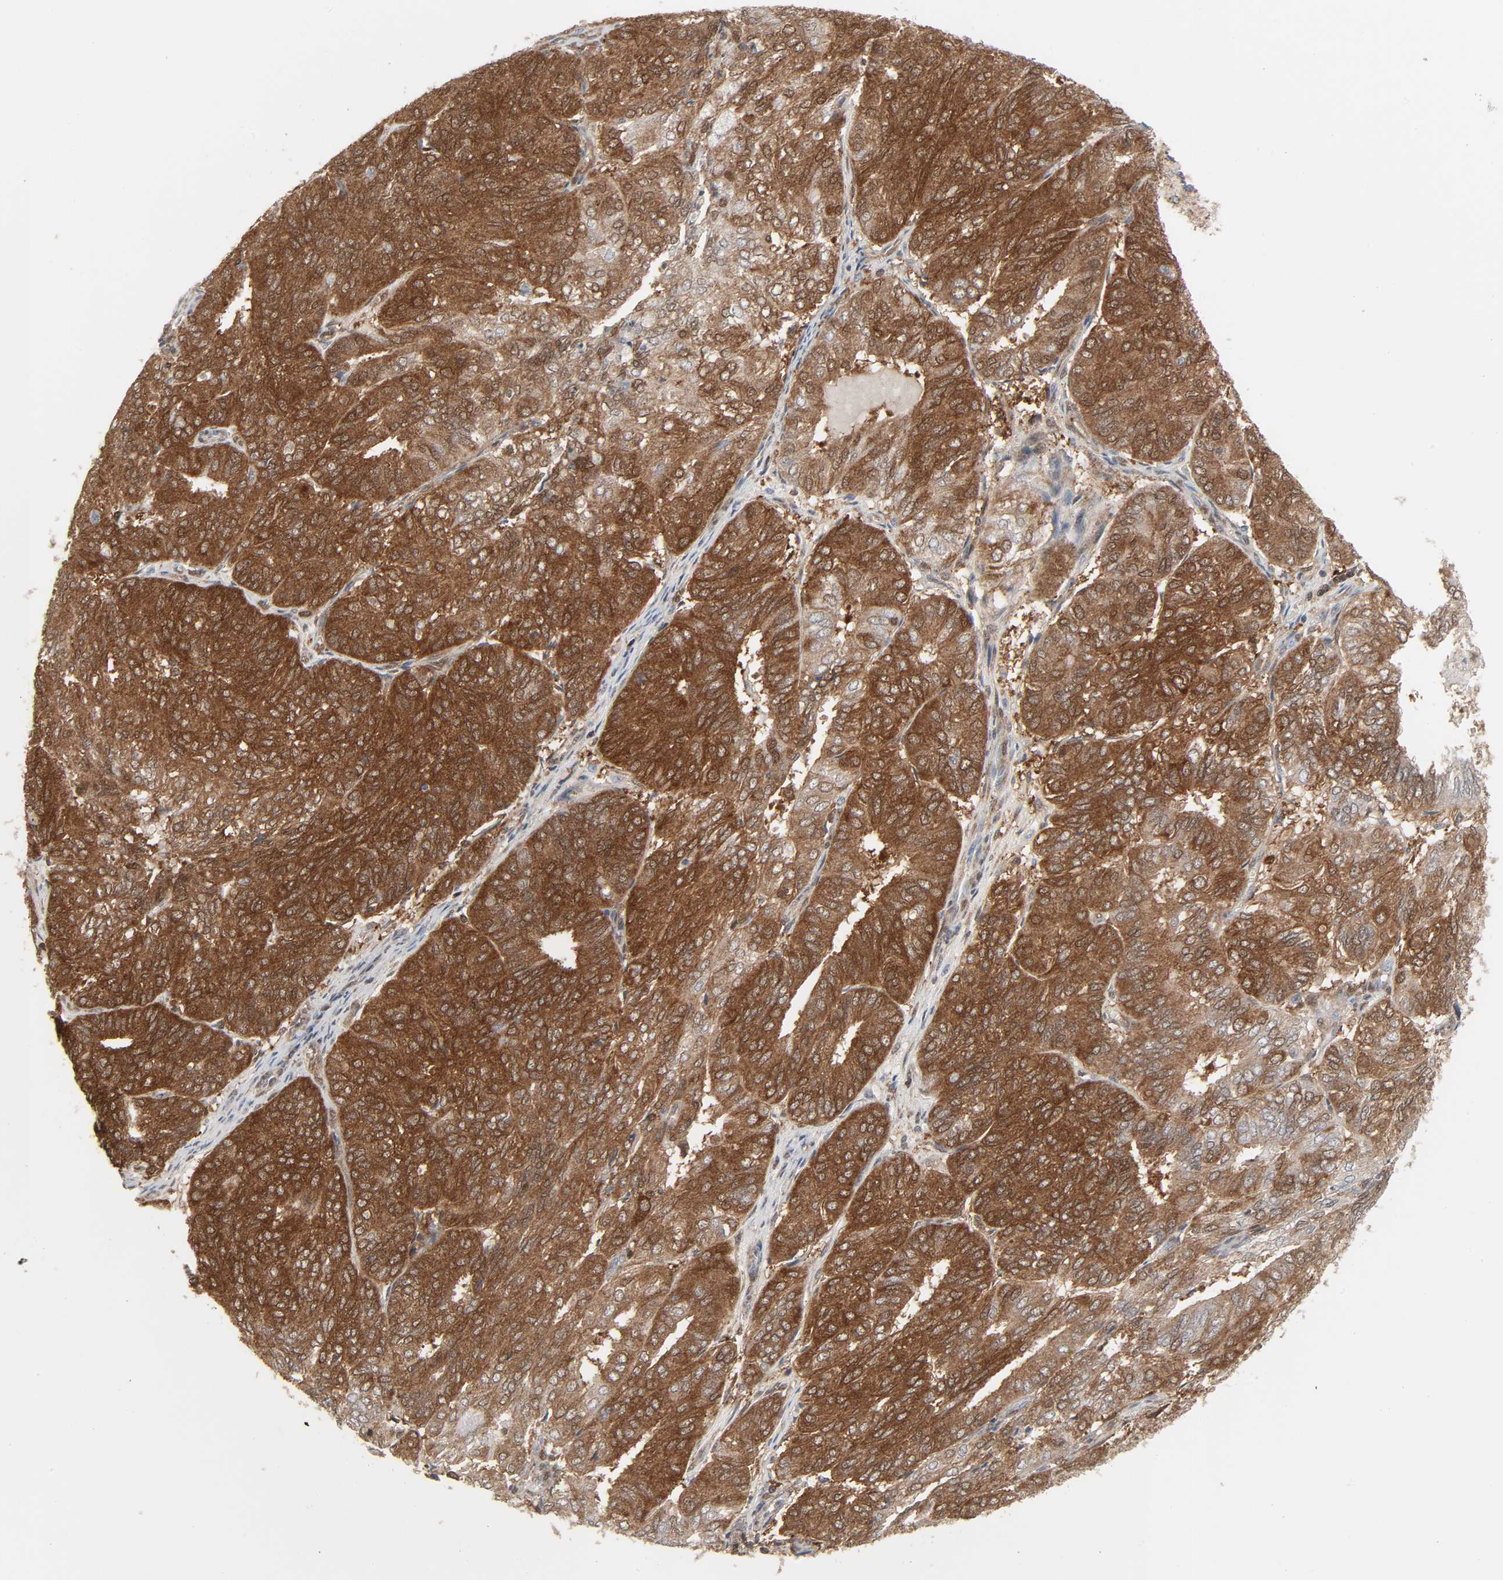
{"staining": {"intensity": "strong", "quantity": ">75%", "location": "cytoplasmic/membranous"}, "tissue": "endometrial cancer", "cell_type": "Tumor cells", "image_type": "cancer", "snomed": [{"axis": "morphology", "description": "Adenocarcinoma, NOS"}, {"axis": "topography", "description": "Uterus"}], "caption": "This micrograph displays immunohistochemistry staining of endometrial cancer, with high strong cytoplasmic/membranous staining in approximately >75% of tumor cells.", "gene": "GSK3A", "patient": {"sex": "female", "age": 60}}